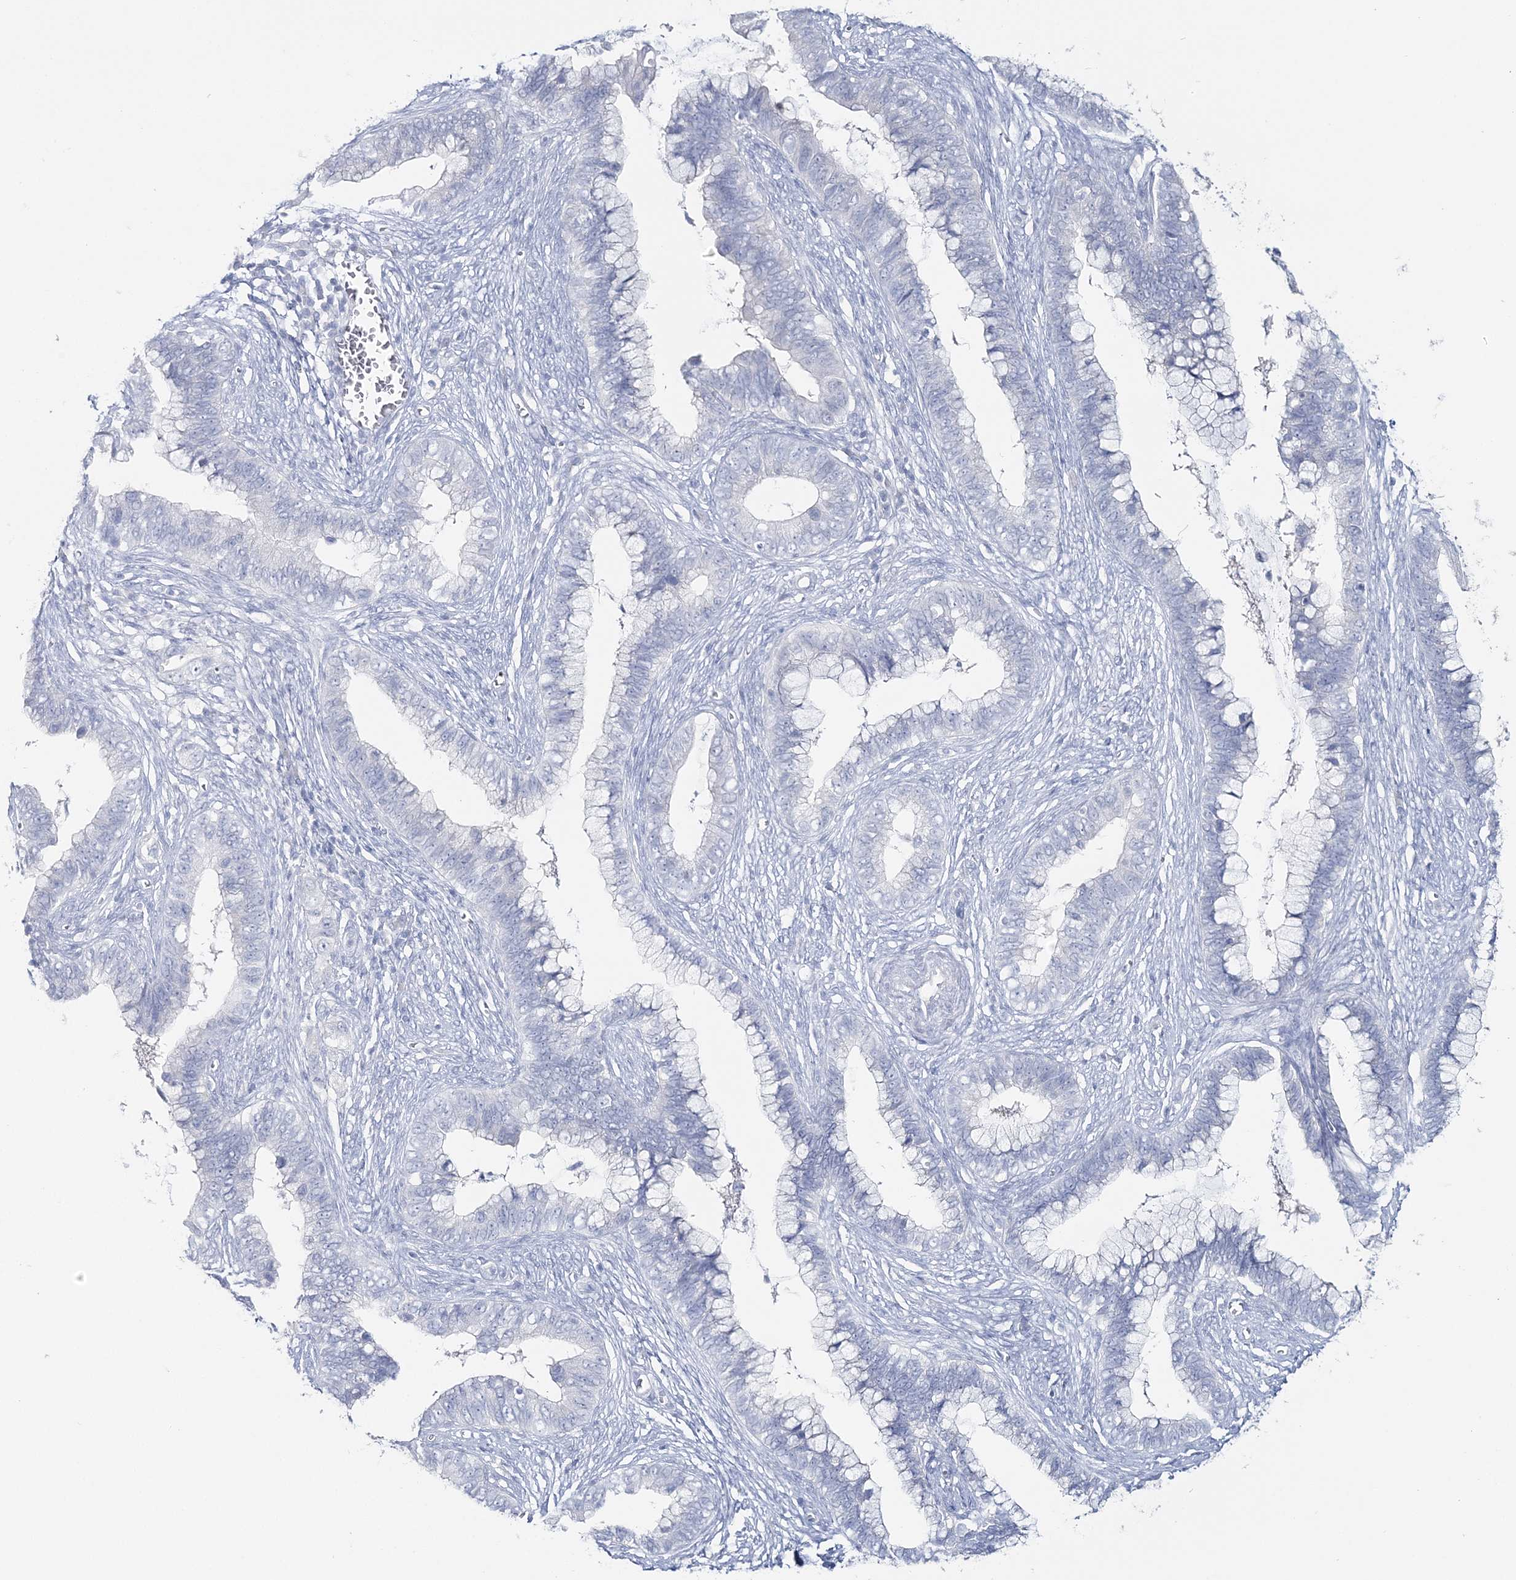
{"staining": {"intensity": "negative", "quantity": "none", "location": "none"}, "tissue": "cervical cancer", "cell_type": "Tumor cells", "image_type": "cancer", "snomed": [{"axis": "morphology", "description": "Adenocarcinoma, NOS"}, {"axis": "topography", "description": "Cervix"}], "caption": "Immunohistochemistry (IHC) micrograph of cervical cancer stained for a protein (brown), which reveals no expression in tumor cells.", "gene": "CYP3A4", "patient": {"sex": "female", "age": 44}}